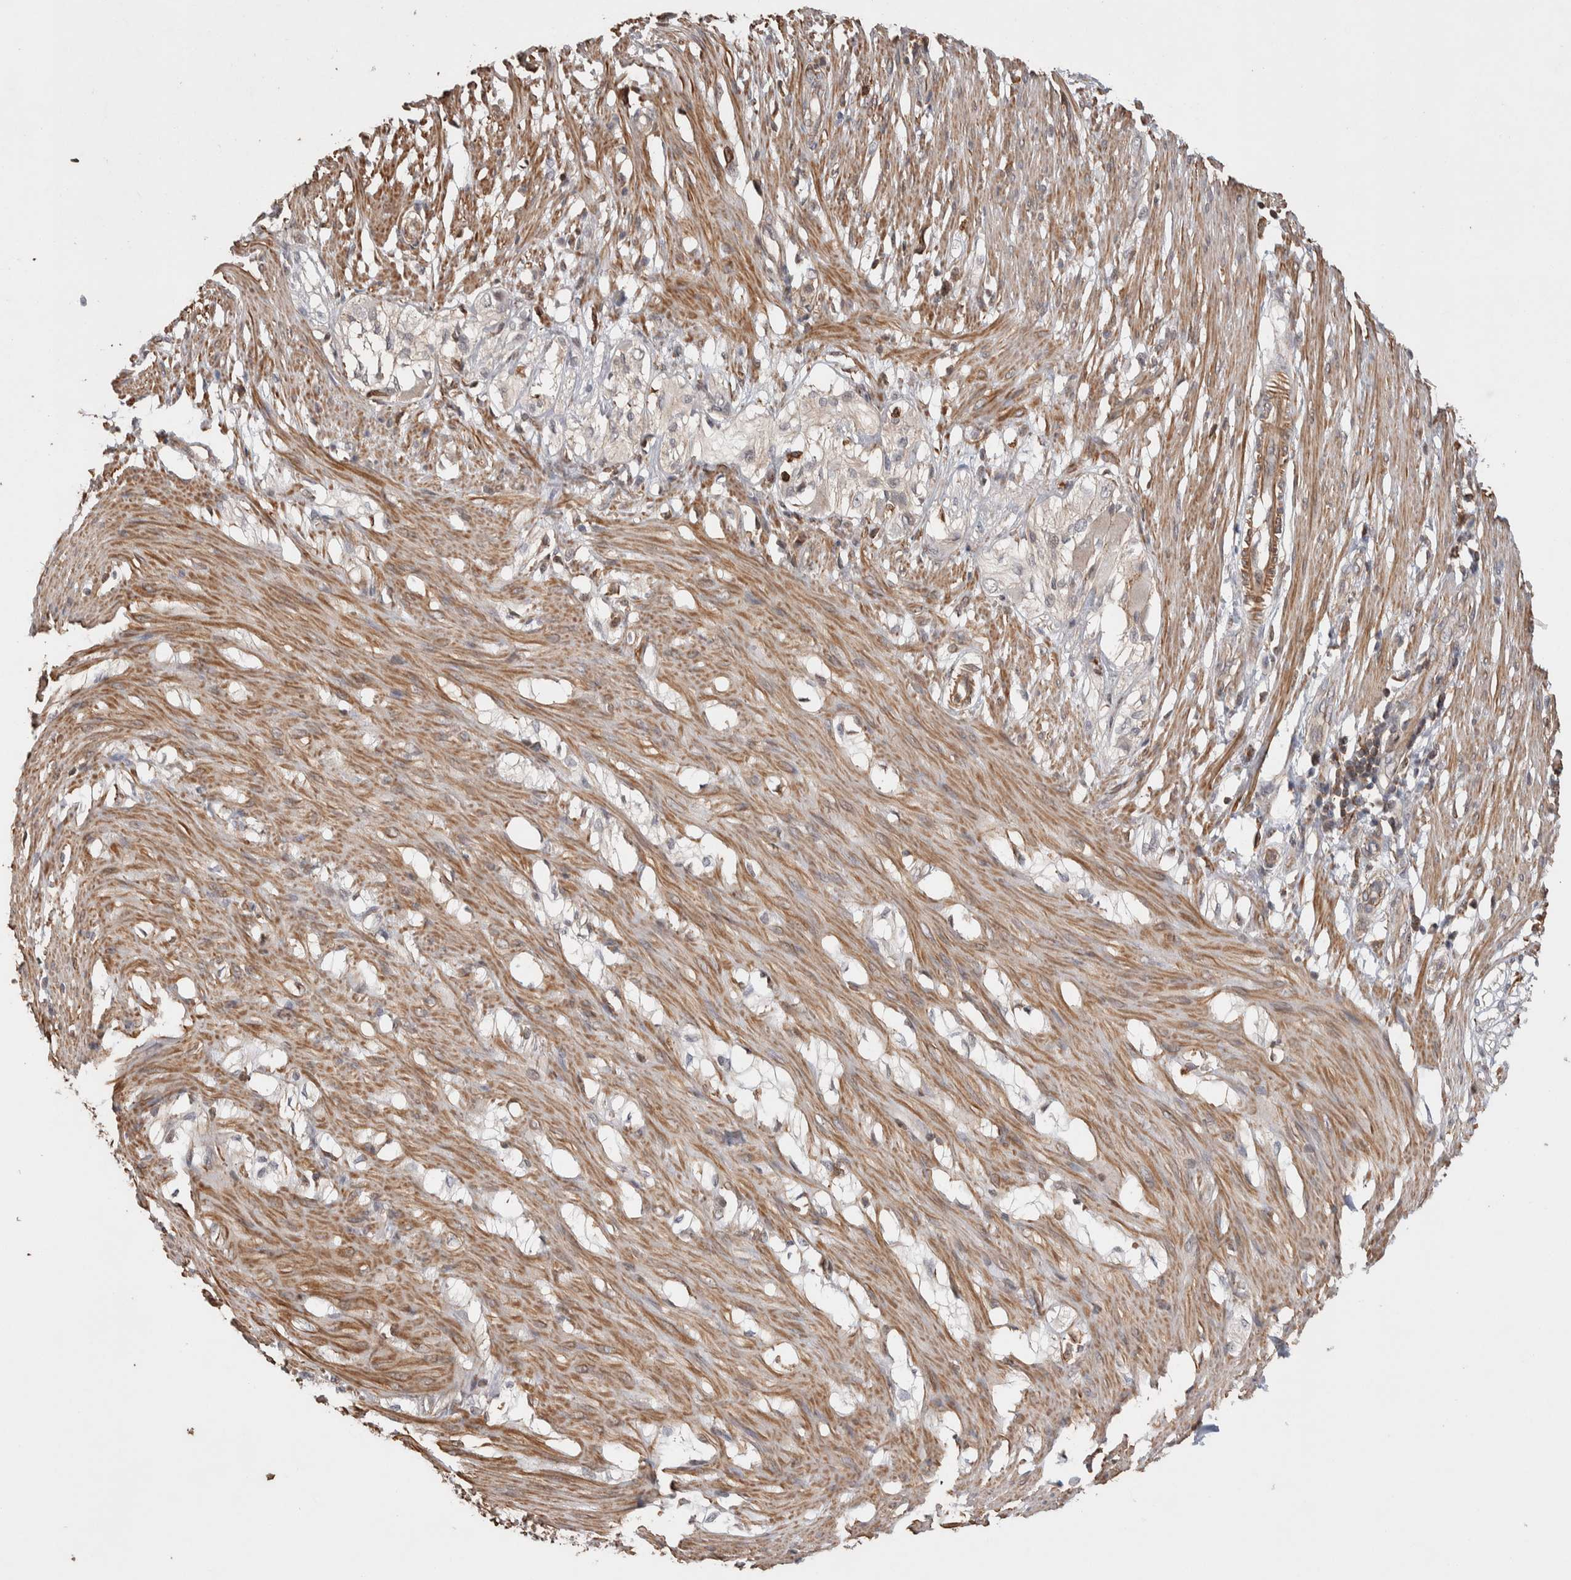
{"staining": {"intensity": "moderate", "quantity": ">75%", "location": "cytoplasmic/membranous"}, "tissue": "smooth muscle", "cell_type": "Smooth muscle cells", "image_type": "normal", "snomed": [{"axis": "morphology", "description": "Normal tissue, NOS"}, {"axis": "morphology", "description": "Adenocarcinoma, NOS"}, {"axis": "topography", "description": "Smooth muscle"}, {"axis": "topography", "description": "Colon"}], "caption": "About >75% of smooth muscle cells in normal human smooth muscle reveal moderate cytoplasmic/membranous protein positivity as visualized by brown immunohistochemical staining.", "gene": "ZNF704", "patient": {"sex": "male", "age": 14}}